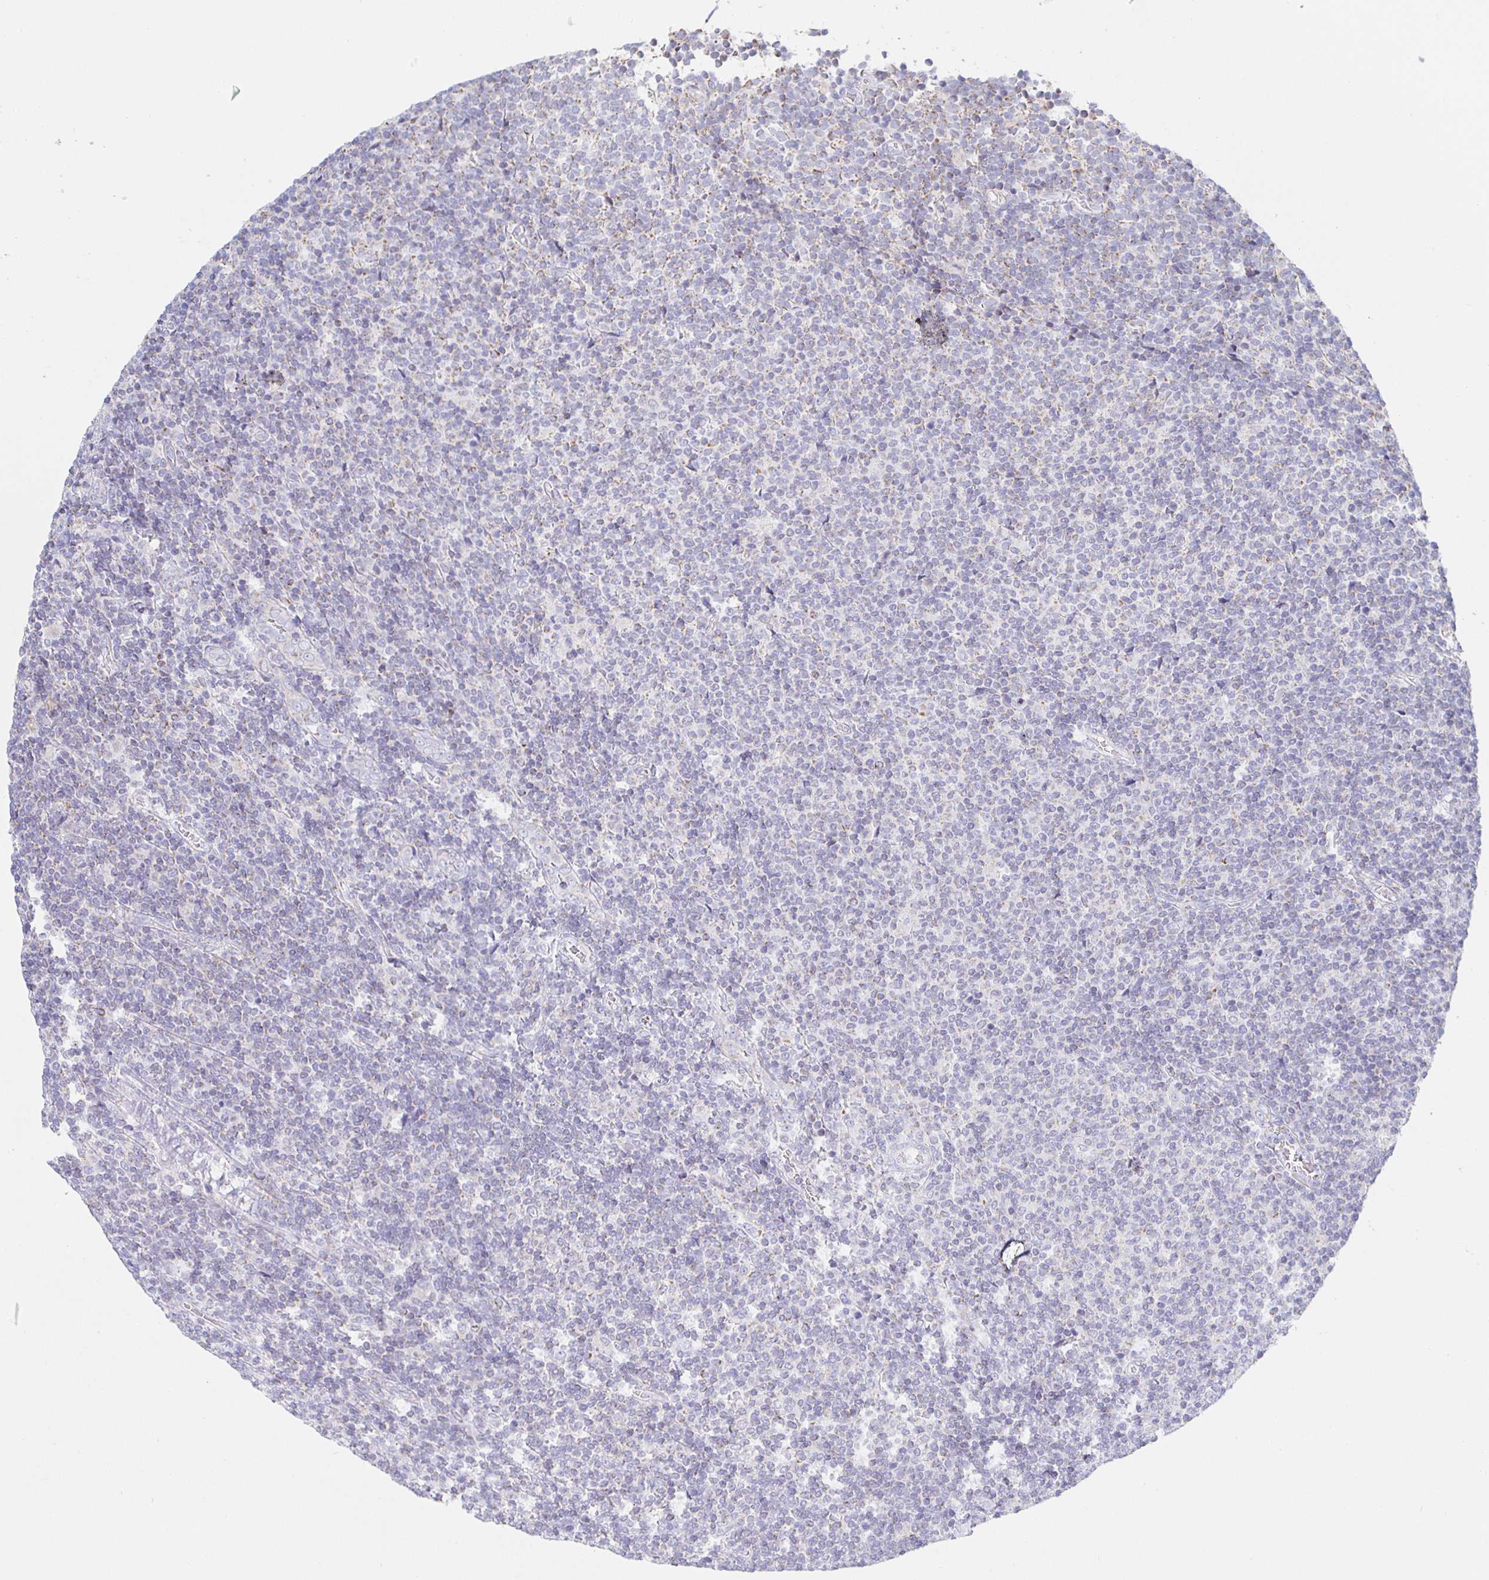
{"staining": {"intensity": "negative", "quantity": "none", "location": "none"}, "tissue": "lymphoma", "cell_type": "Tumor cells", "image_type": "cancer", "snomed": [{"axis": "morphology", "description": "Malignant lymphoma, non-Hodgkin's type, Low grade"}, {"axis": "topography", "description": "Lymph node"}], "caption": "A micrograph of lymphoma stained for a protein displays no brown staining in tumor cells.", "gene": "SYNGR4", "patient": {"sex": "male", "age": 52}}